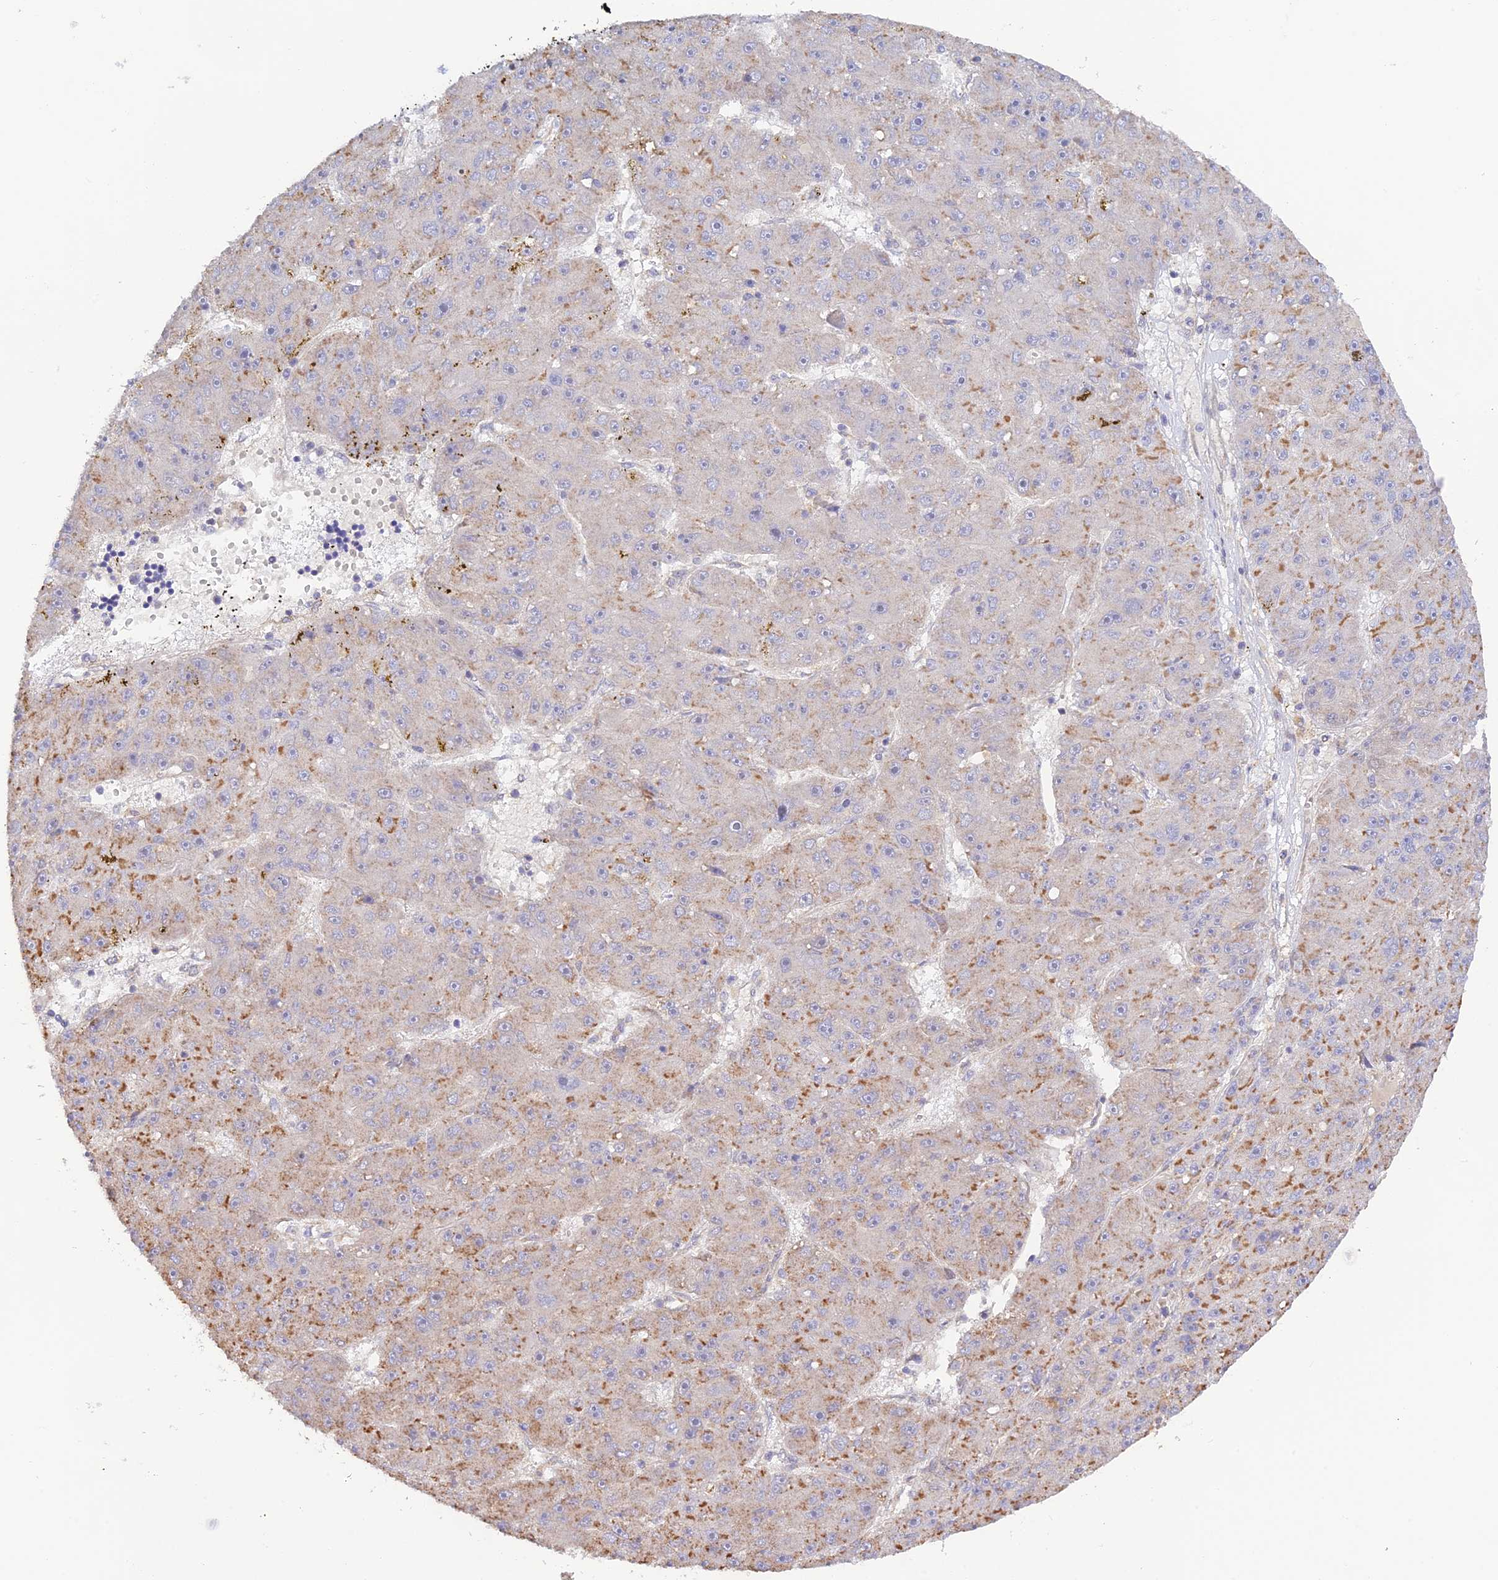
{"staining": {"intensity": "moderate", "quantity": "<25%", "location": "cytoplasmic/membranous"}, "tissue": "liver cancer", "cell_type": "Tumor cells", "image_type": "cancer", "snomed": [{"axis": "morphology", "description": "Carcinoma, Hepatocellular, NOS"}, {"axis": "topography", "description": "Liver"}], "caption": "Immunohistochemistry image of human liver cancer (hepatocellular carcinoma) stained for a protein (brown), which shows low levels of moderate cytoplasmic/membranous staining in approximately <25% of tumor cells.", "gene": "CAMSAP3", "patient": {"sex": "male", "age": 67}}